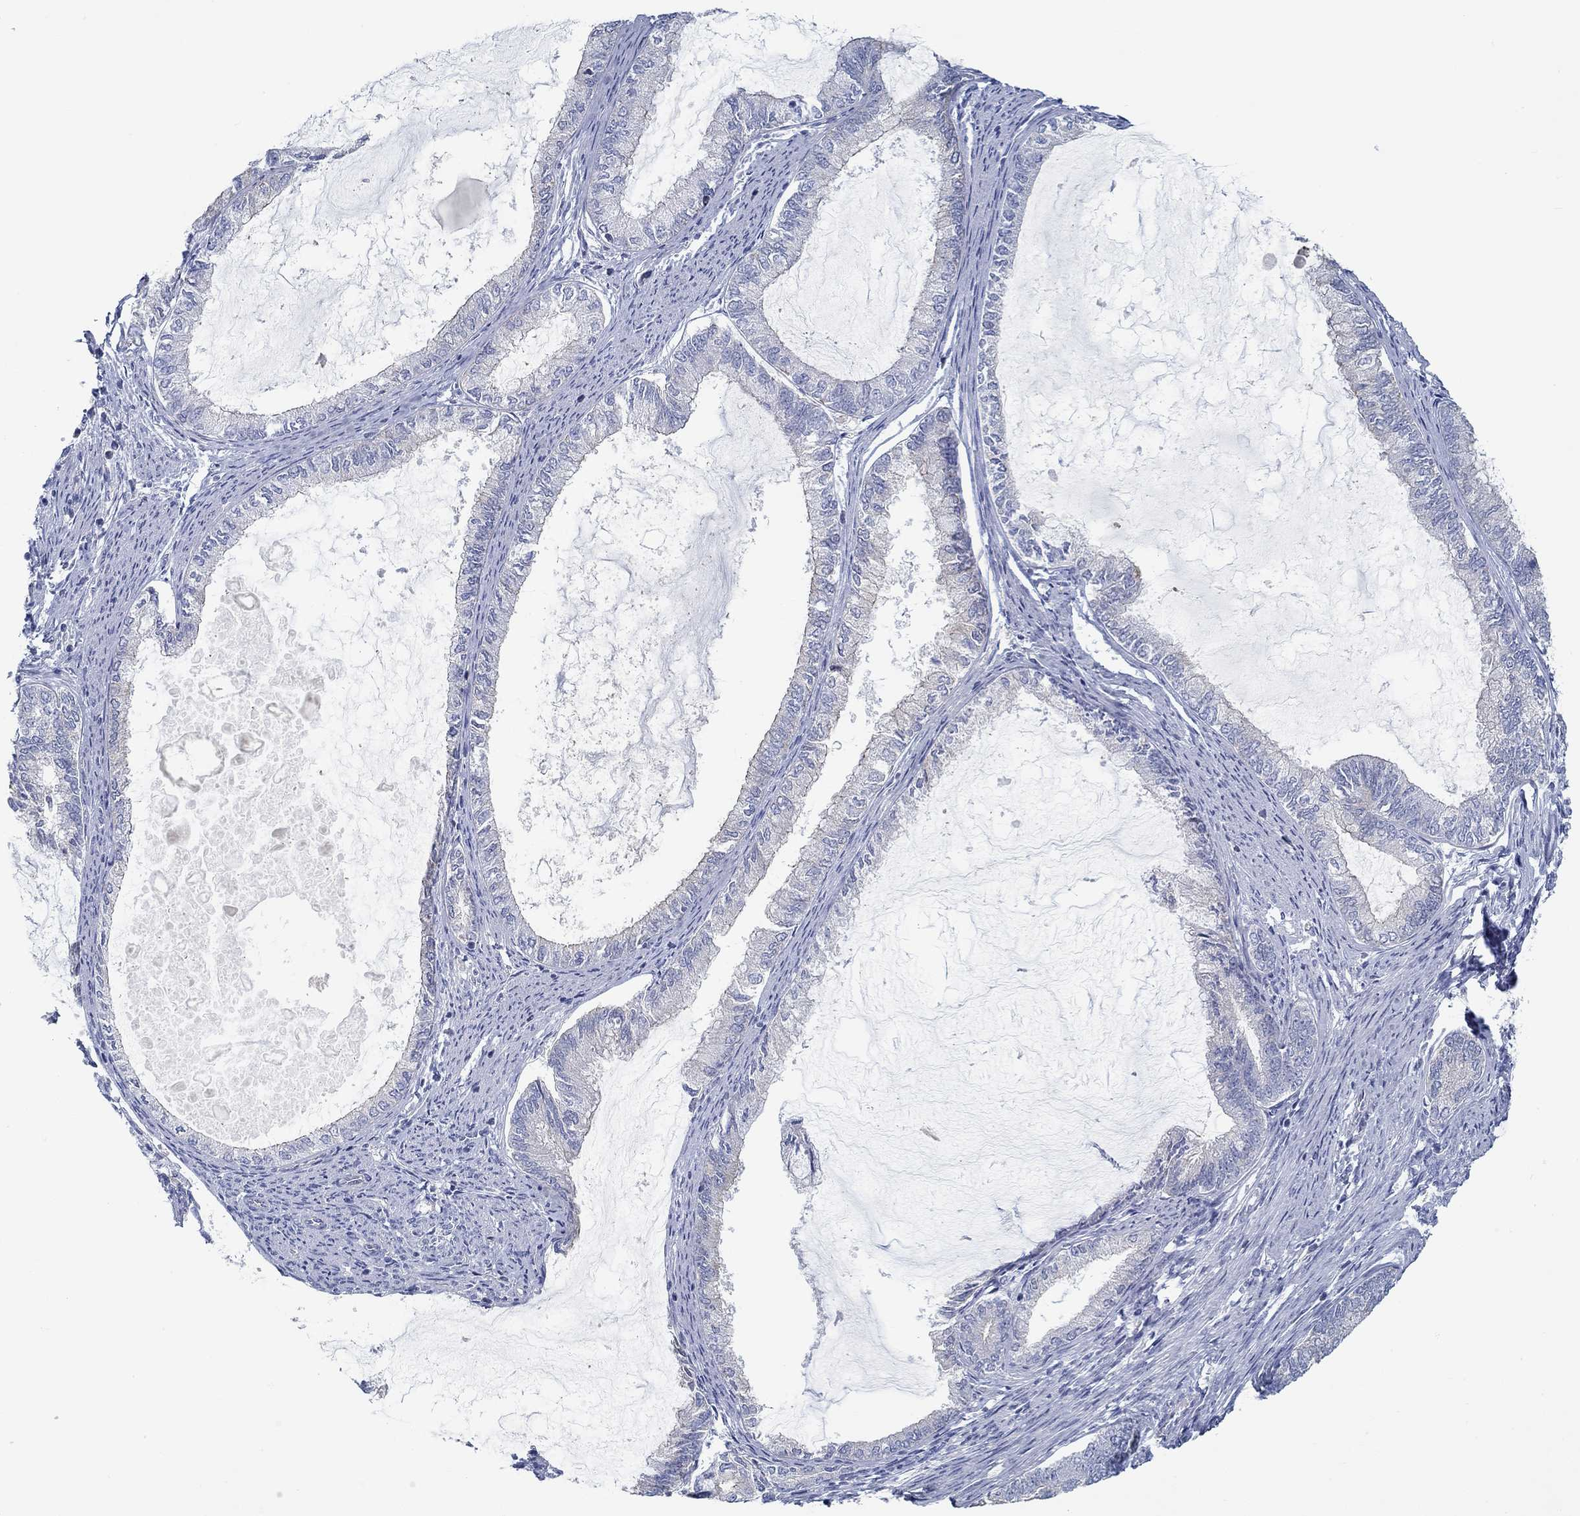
{"staining": {"intensity": "negative", "quantity": "none", "location": "none"}, "tissue": "endometrial cancer", "cell_type": "Tumor cells", "image_type": "cancer", "snomed": [{"axis": "morphology", "description": "Adenocarcinoma, NOS"}, {"axis": "topography", "description": "Endometrium"}], "caption": "An immunohistochemistry micrograph of endometrial cancer (adenocarcinoma) is shown. There is no staining in tumor cells of endometrial cancer (adenocarcinoma).", "gene": "BBOF1", "patient": {"sex": "female", "age": 86}}